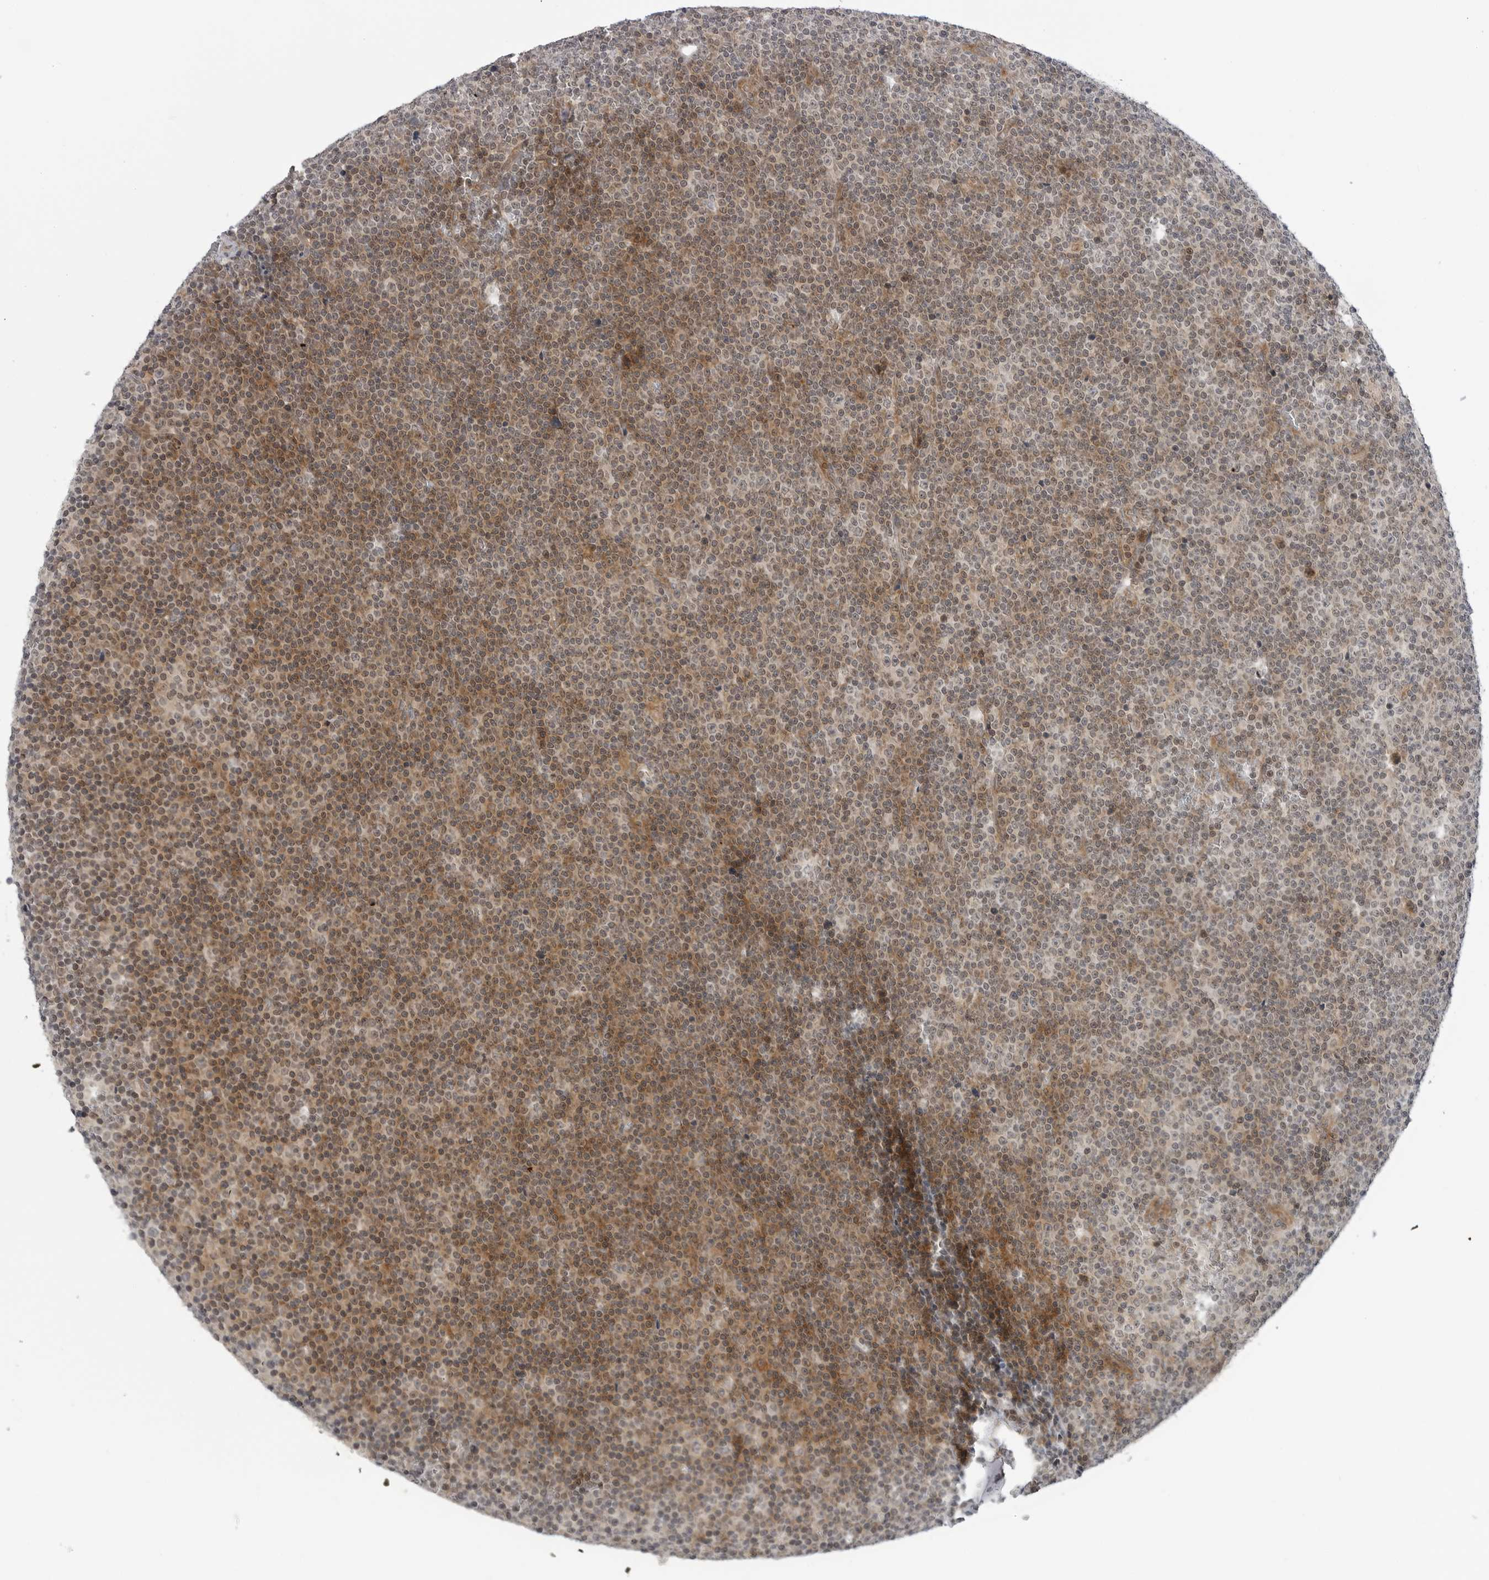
{"staining": {"intensity": "moderate", "quantity": "<25%", "location": "cytoplasmic/membranous"}, "tissue": "lymphoma", "cell_type": "Tumor cells", "image_type": "cancer", "snomed": [{"axis": "morphology", "description": "Malignant lymphoma, non-Hodgkin's type, Low grade"}, {"axis": "topography", "description": "Lymph node"}], "caption": "Lymphoma was stained to show a protein in brown. There is low levels of moderate cytoplasmic/membranous positivity in about <25% of tumor cells. The staining is performed using DAB (3,3'-diaminobenzidine) brown chromogen to label protein expression. The nuclei are counter-stained blue using hematoxylin.", "gene": "ADAMTS5", "patient": {"sex": "female", "age": 67}}